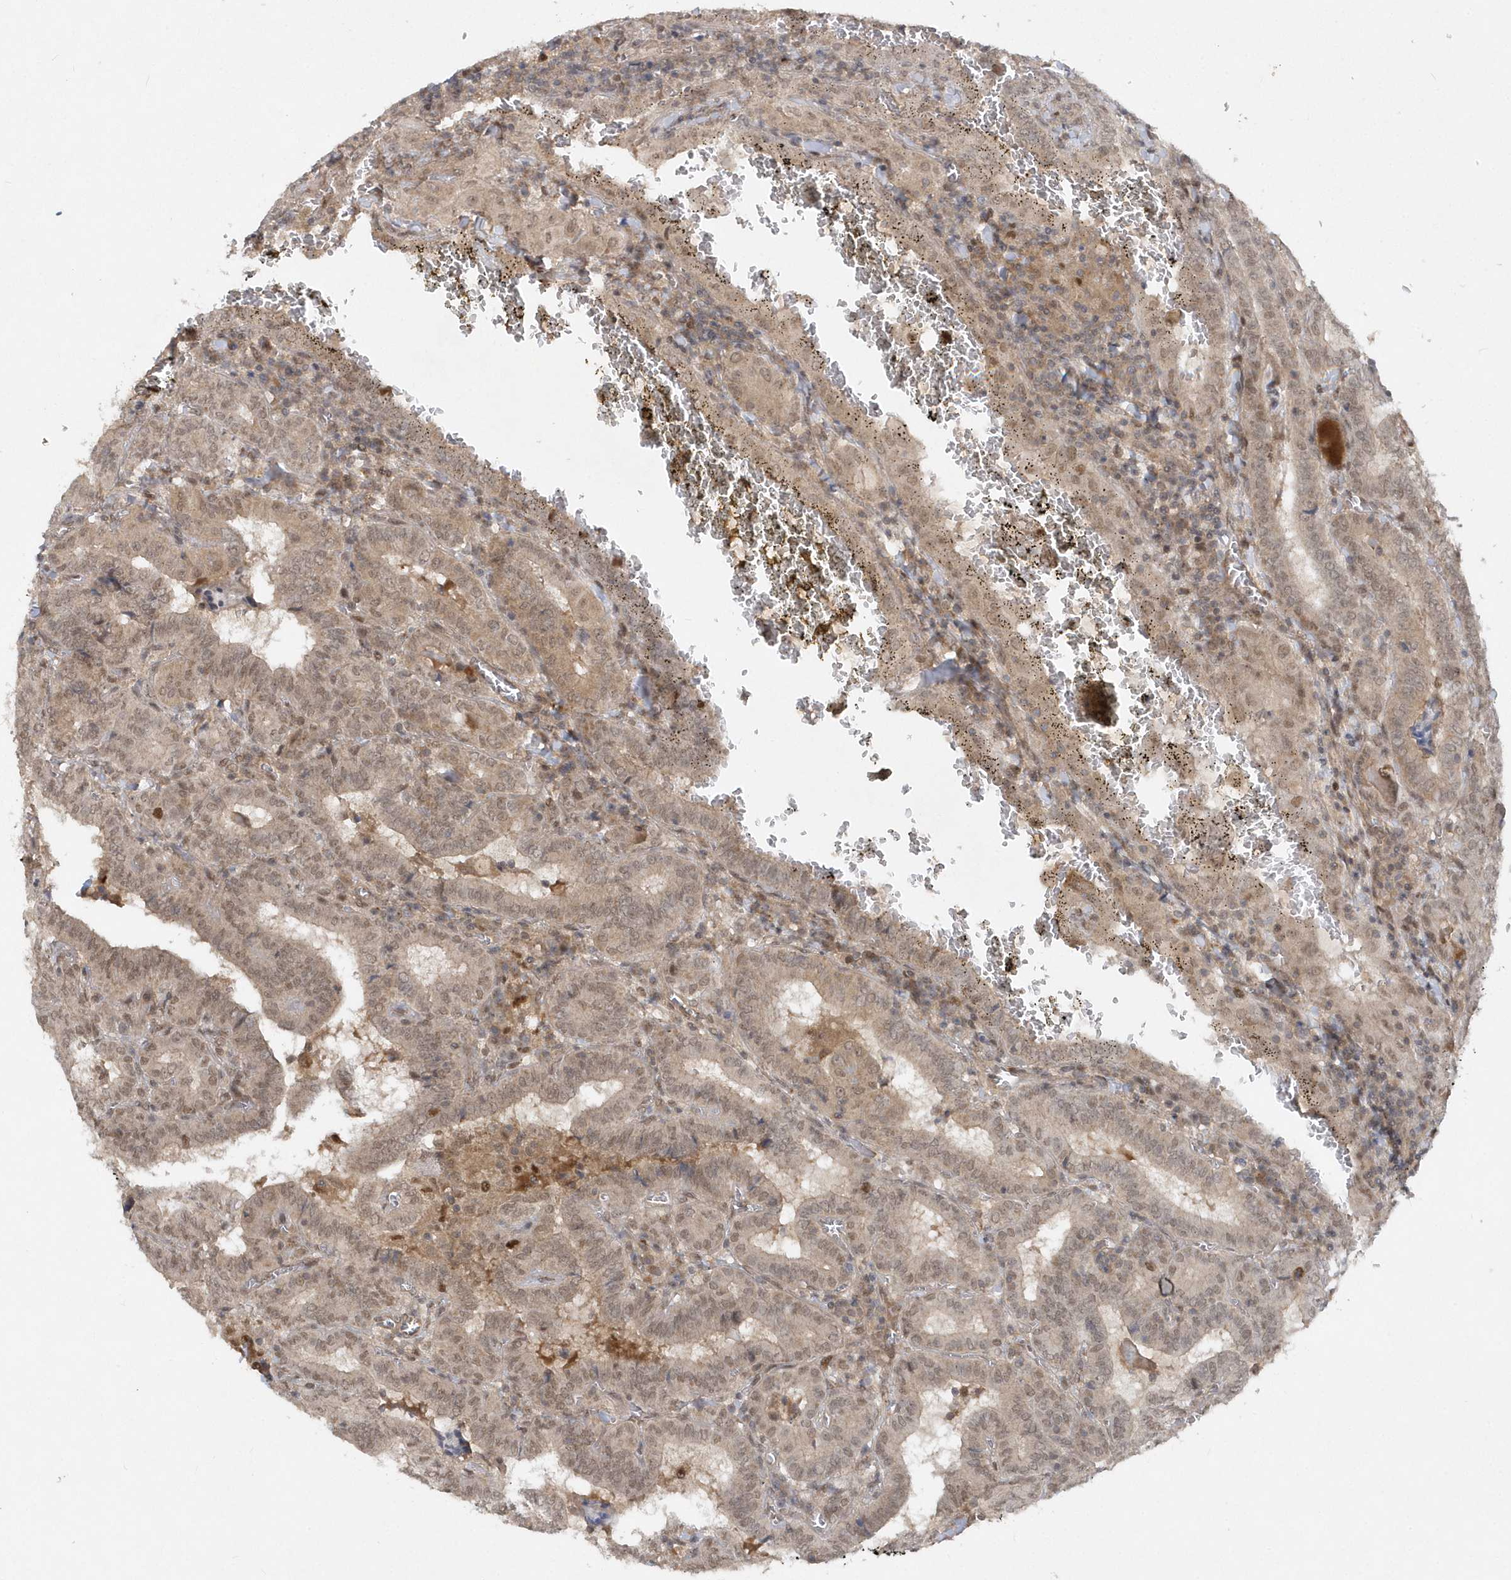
{"staining": {"intensity": "weak", "quantity": "25%-75%", "location": "cytoplasmic/membranous,nuclear"}, "tissue": "thyroid cancer", "cell_type": "Tumor cells", "image_type": "cancer", "snomed": [{"axis": "morphology", "description": "Papillary adenocarcinoma, NOS"}, {"axis": "topography", "description": "Thyroid gland"}], "caption": "Weak cytoplasmic/membranous and nuclear positivity for a protein is identified in about 25%-75% of tumor cells of thyroid cancer (papillary adenocarcinoma) using immunohistochemistry (IHC).", "gene": "MXI1", "patient": {"sex": "female", "age": 72}}